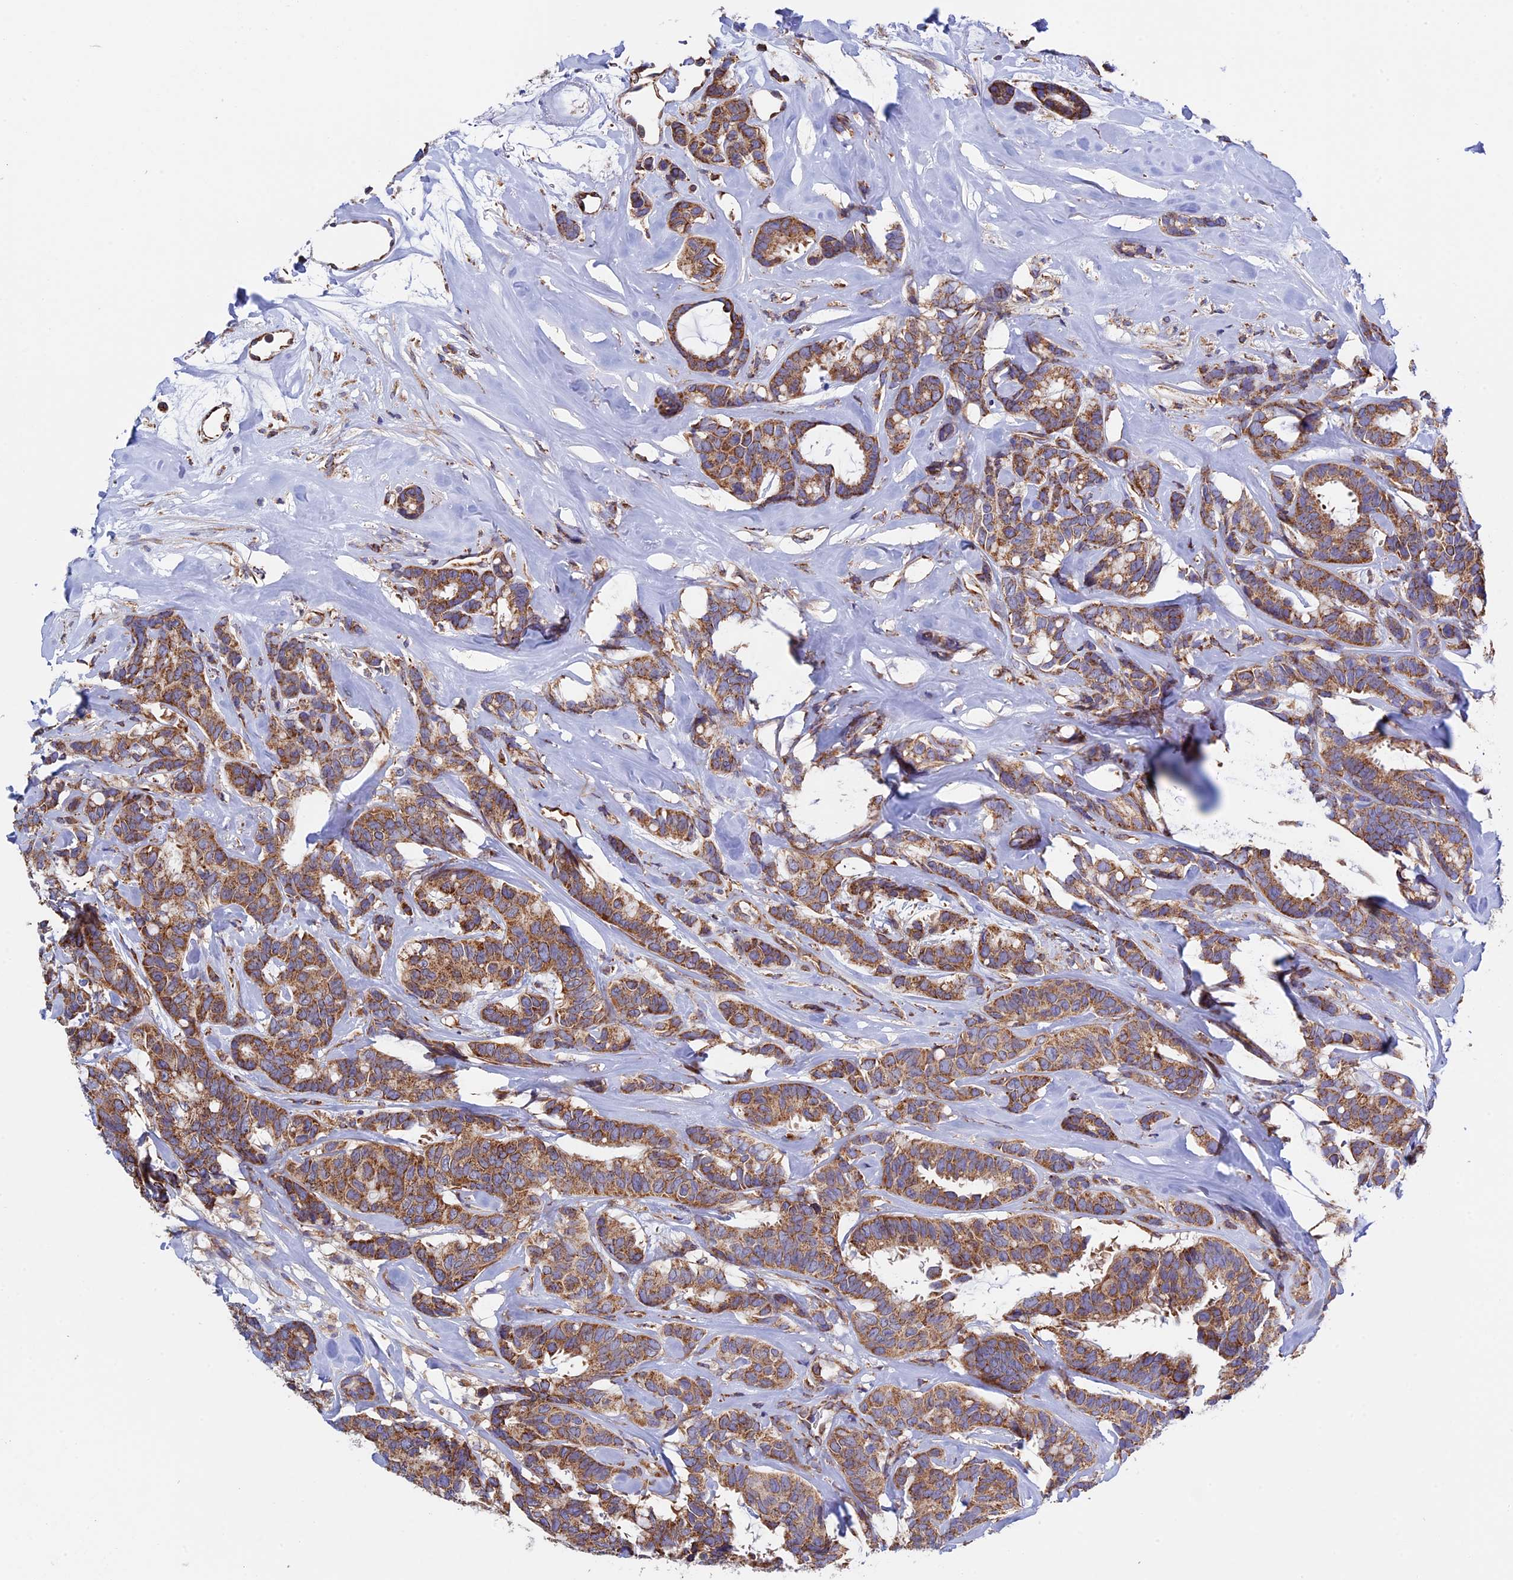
{"staining": {"intensity": "moderate", "quantity": ">75%", "location": "cytoplasmic/membranous"}, "tissue": "breast cancer", "cell_type": "Tumor cells", "image_type": "cancer", "snomed": [{"axis": "morphology", "description": "Duct carcinoma"}, {"axis": "topography", "description": "Breast"}], "caption": "Protein staining of breast cancer (infiltrating ductal carcinoma) tissue shows moderate cytoplasmic/membranous positivity in about >75% of tumor cells.", "gene": "SLC9A5", "patient": {"sex": "female", "age": 87}}